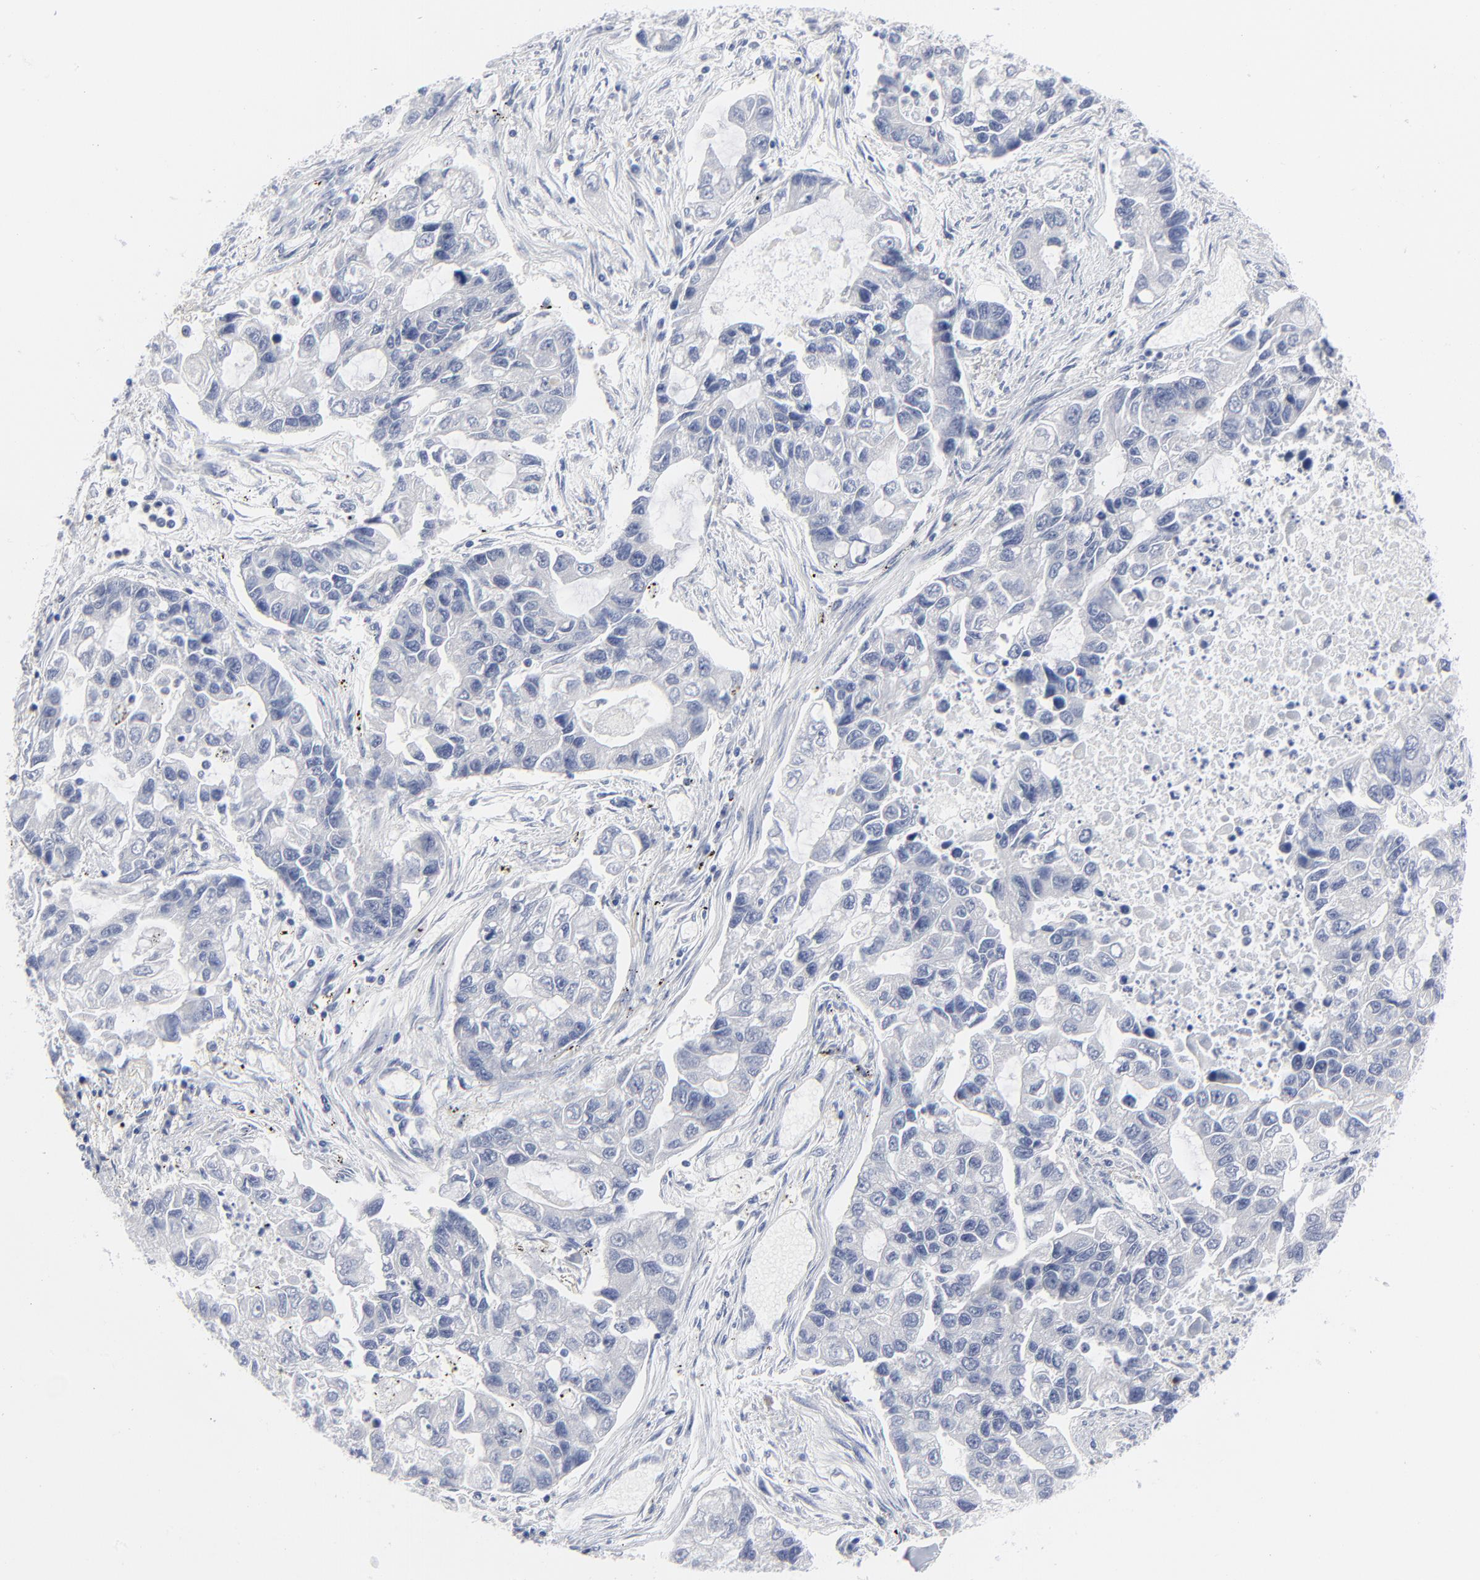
{"staining": {"intensity": "negative", "quantity": "none", "location": "none"}, "tissue": "lung cancer", "cell_type": "Tumor cells", "image_type": "cancer", "snomed": [{"axis": "morphology", "description": "Adenocarcinoma, NOS"}, {"axis": "topography", "description": "Lung"}], "caption": "IHC histopathology image of adenocarcinoma (lung) stained for a protein (brown), which reveals no staining in tumor cells.", "gene": "CLEC4G", "patient": {"sex": "female", "age": 51}}